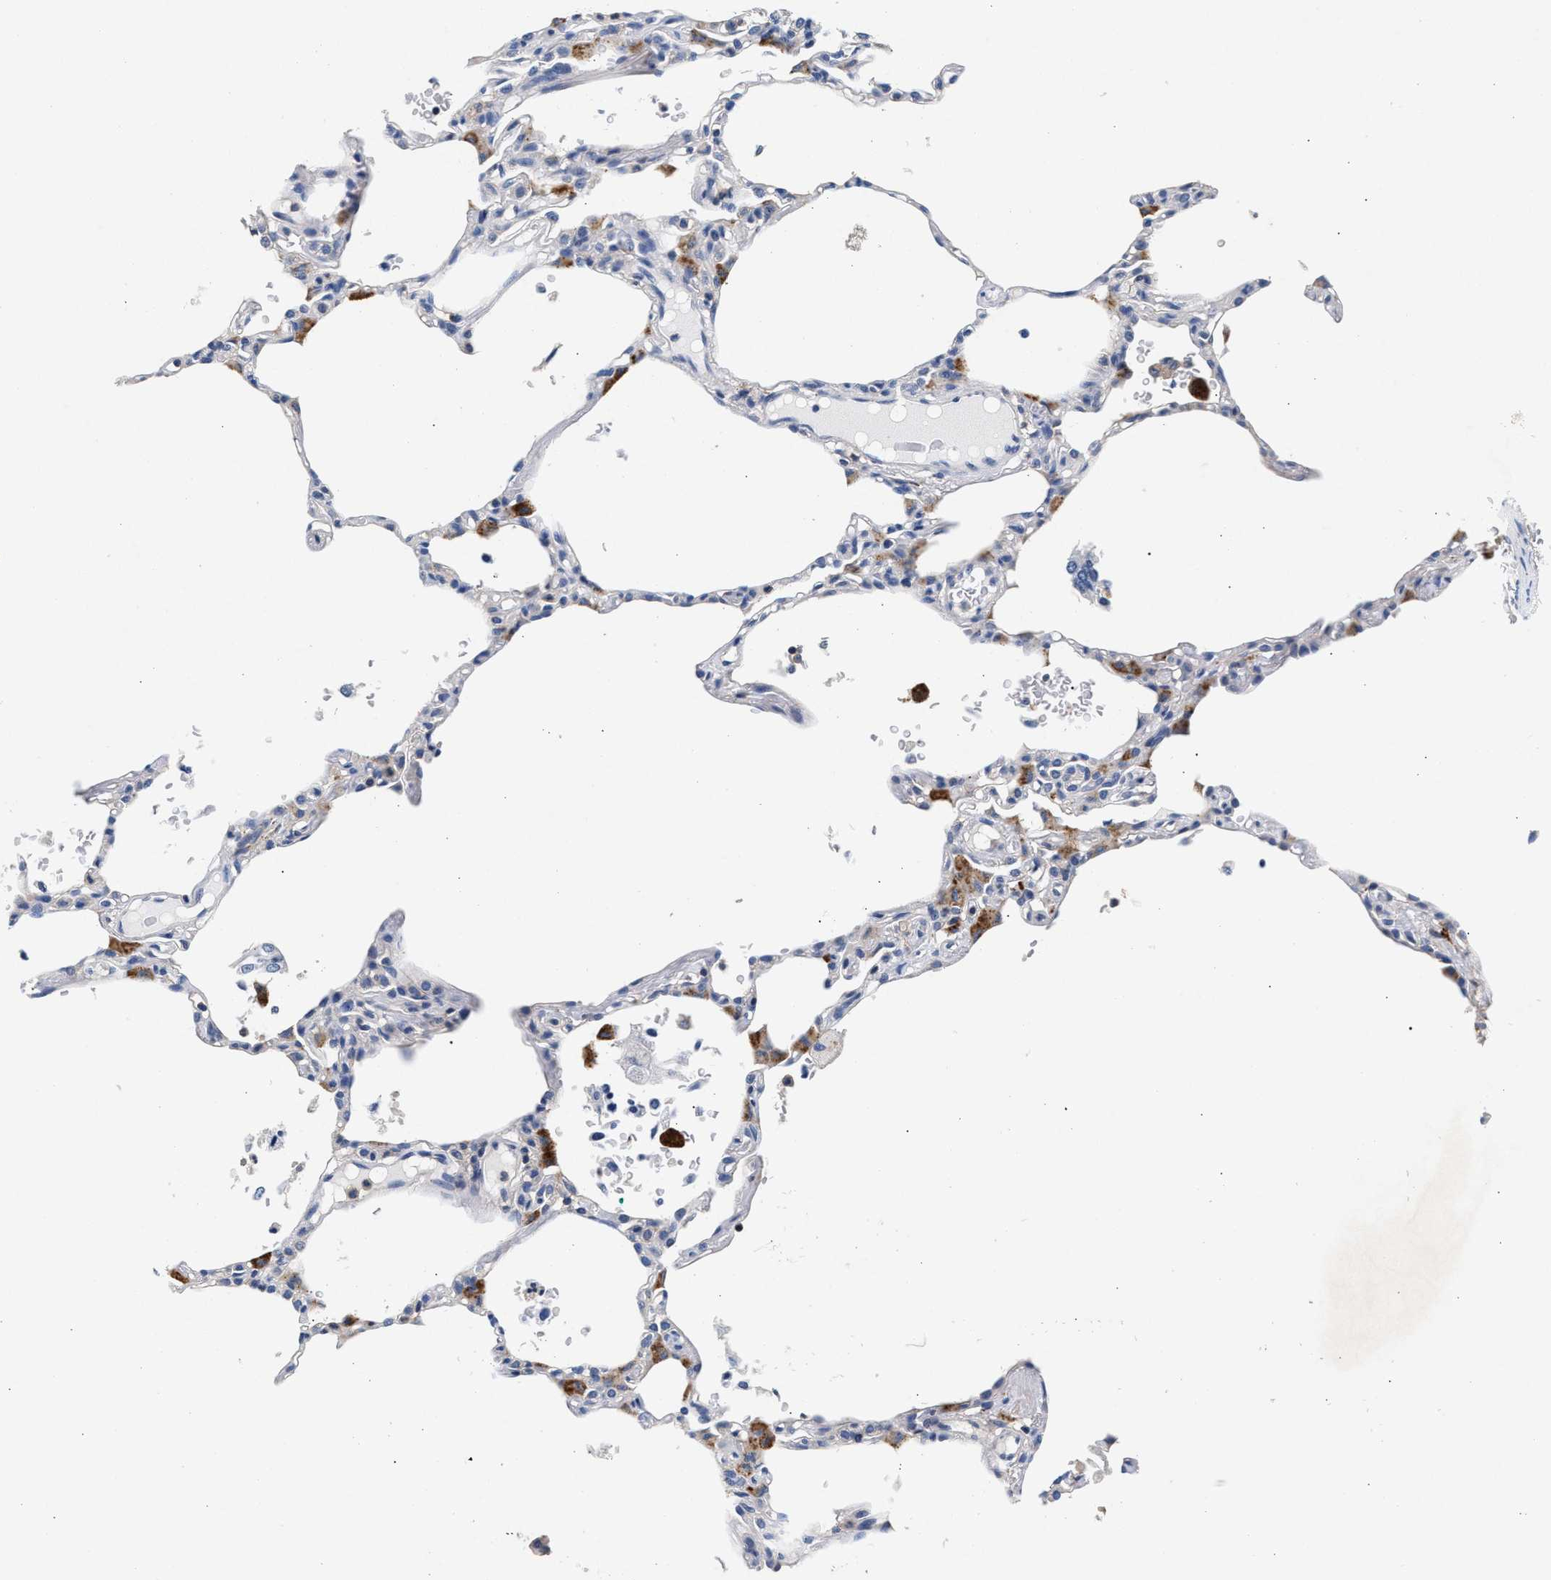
{"staining": {"intensity": "negative", "quantity": "none", "location": "none"}, "tissue": "lung", "cell_type": "Alveolar cells", "image_type": "normal", "snomed": [{"axis": "morphology", "description": "Normal tissue, NOS"}, {"axis": "topography", "description": "Lung"}], "caption": "IHC image of normal lung: human lung stained with DAB (3,3'-diaminobenzidine) exhibits no significant protein staining in alveolar cells.", "gene": "GNAI3", "patient": {"sex": "female", "age": 49}}